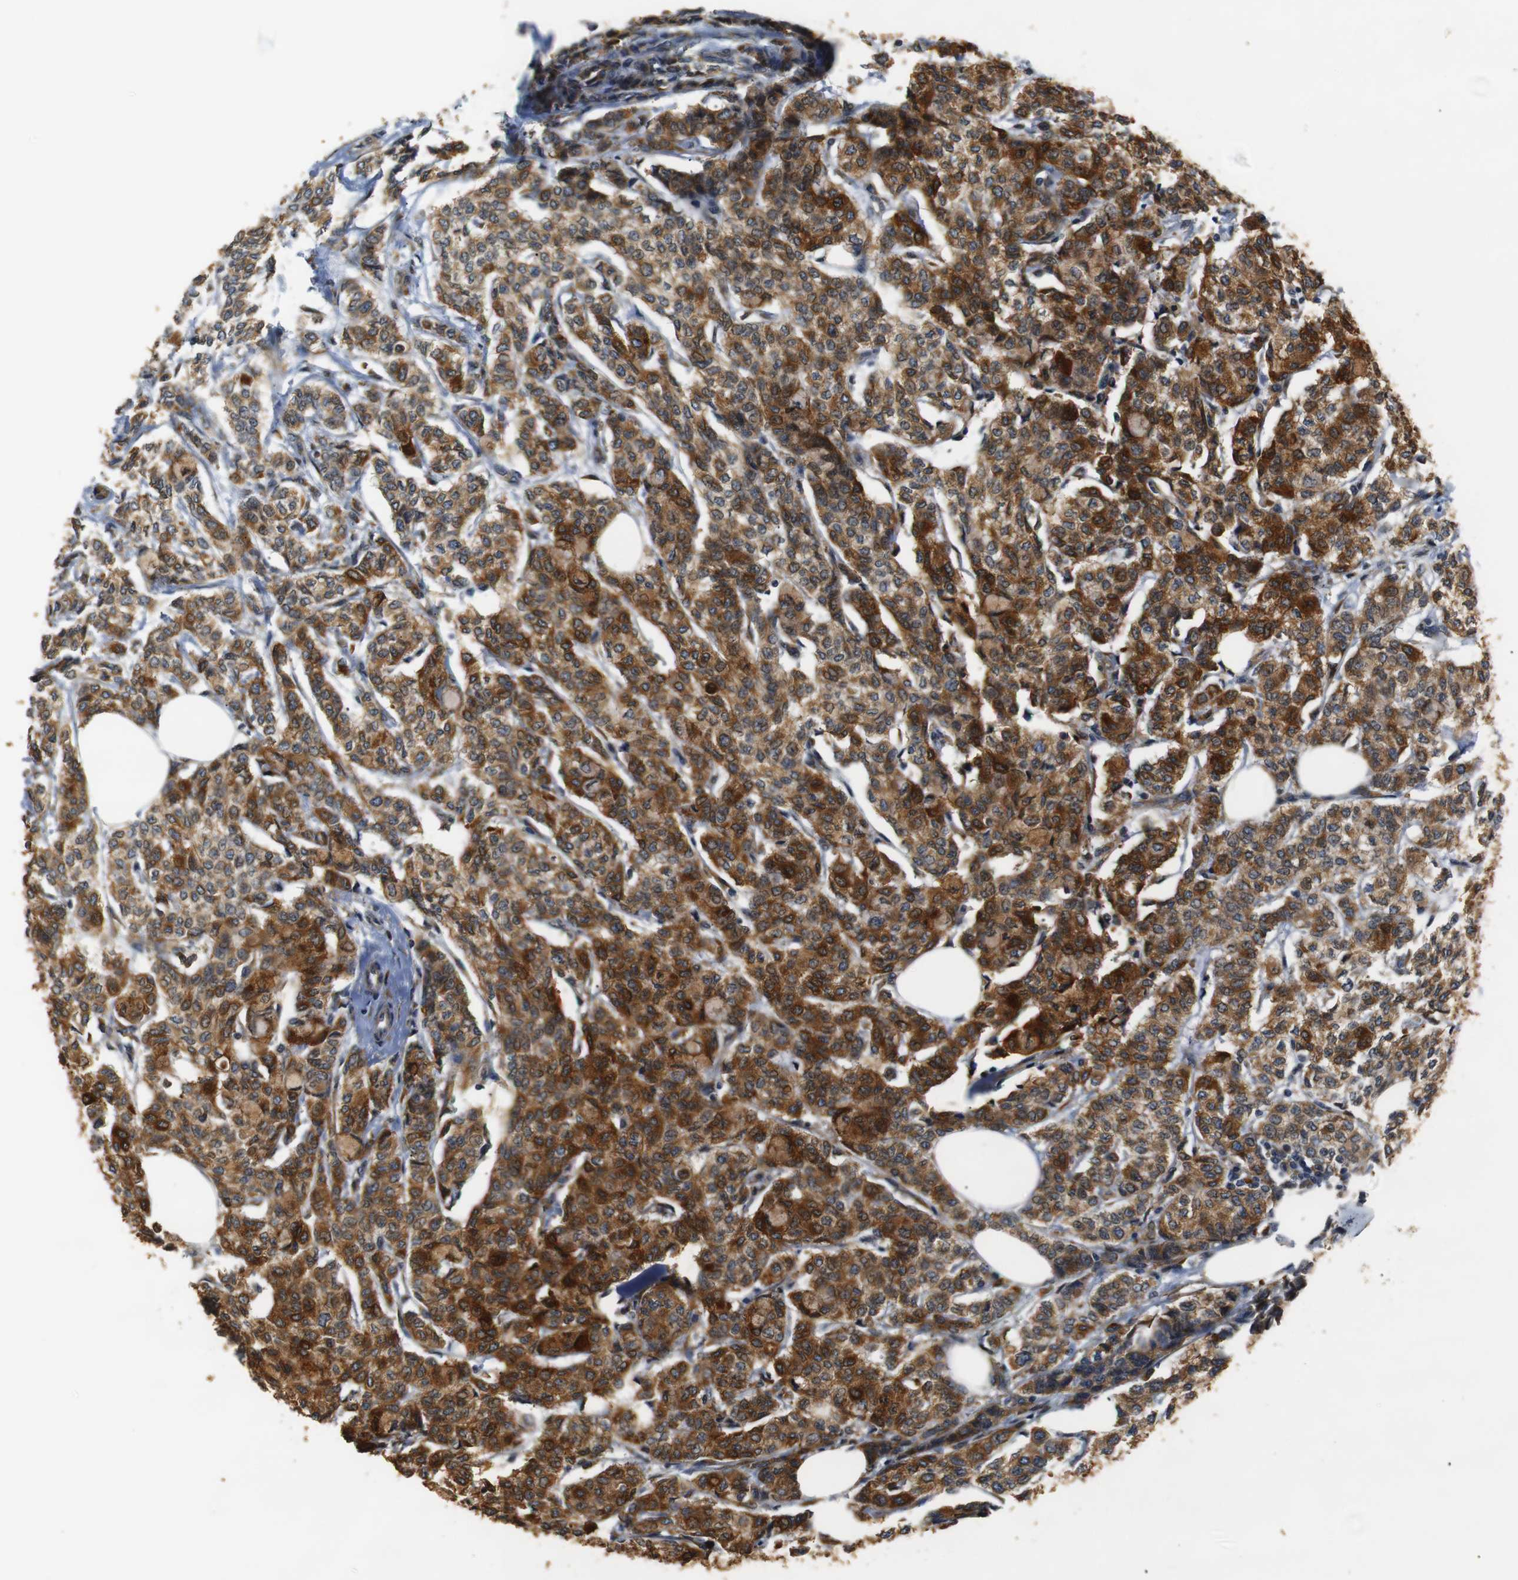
{"staining": {"intensity": "strong", "quantity": ">75%", "location": "cytoplasmic/membranous"}, "tissue": "breast cancer", "cell_type": "Tumor cells", "image_type": "cancer", "snomed": [{"axis": "morphology", "description": "Lobular carcinoma"}, {"axis": "topography", "description": "Breast"}], "caption": "Immunohistochemical staining of breast lobular carcinoma displays high levels of strong cytoplasmic/membranous expression in approximately >75% of tumor cells.", "gene": "TMED2", "patient": {"sex": "female", "age": 60}}